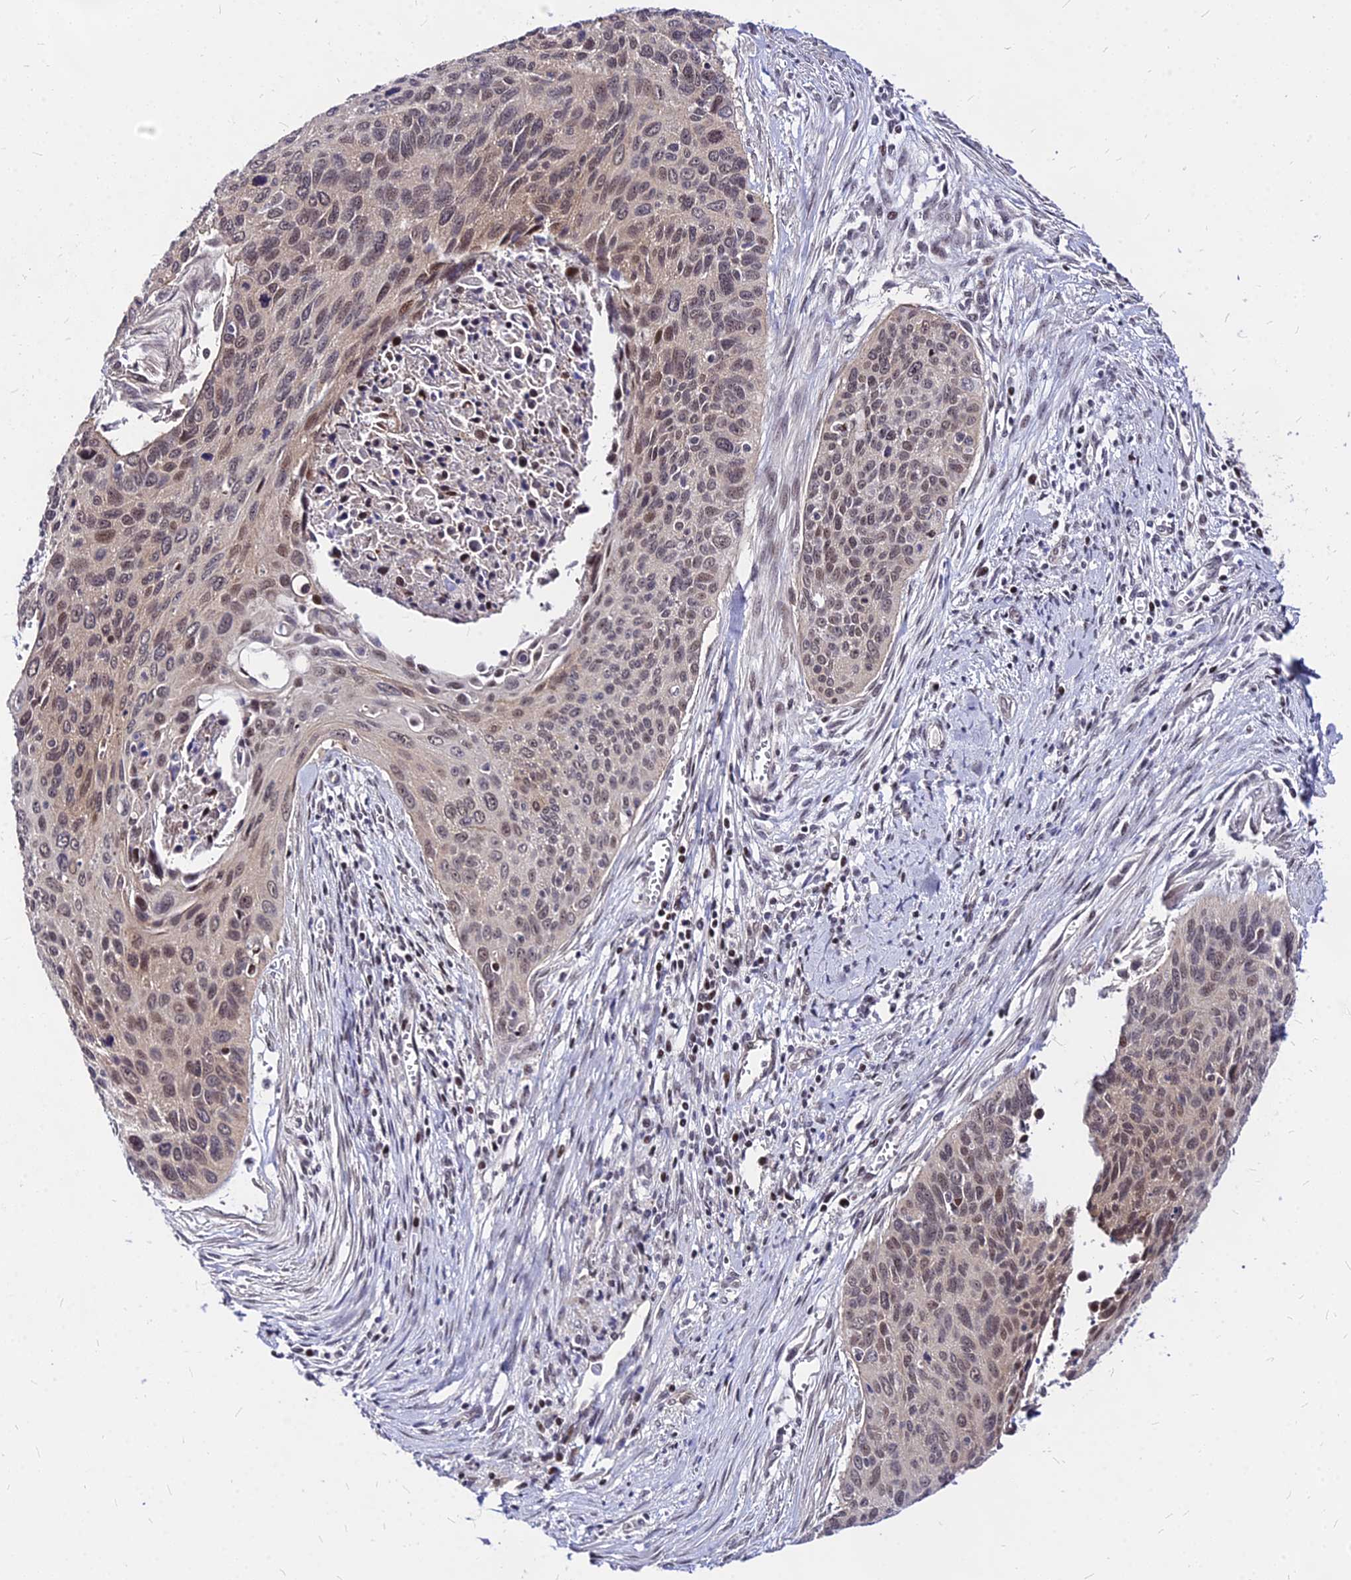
{"staining": {"intensity": "weak", "quantity": "<25%", "location": "nuclear"}, "tissue": "cervical cancer", "cell_type": "Tumor cells", "image_type": "cancer", "snomed": [{"axis": "morphology", "description": "Squamous cell carcinoma, NOS"}, {"axis": "topography", "description": "Cervix"}], "caption": "DAB (3,3'-diaminobenzidine) immunohistochemical staining of cervical cancer (squamous cell carcinoma) displays no significant expression in tumor cells.", "gene": "DDX55", "patient": {"sex": "female", "age": 55}}